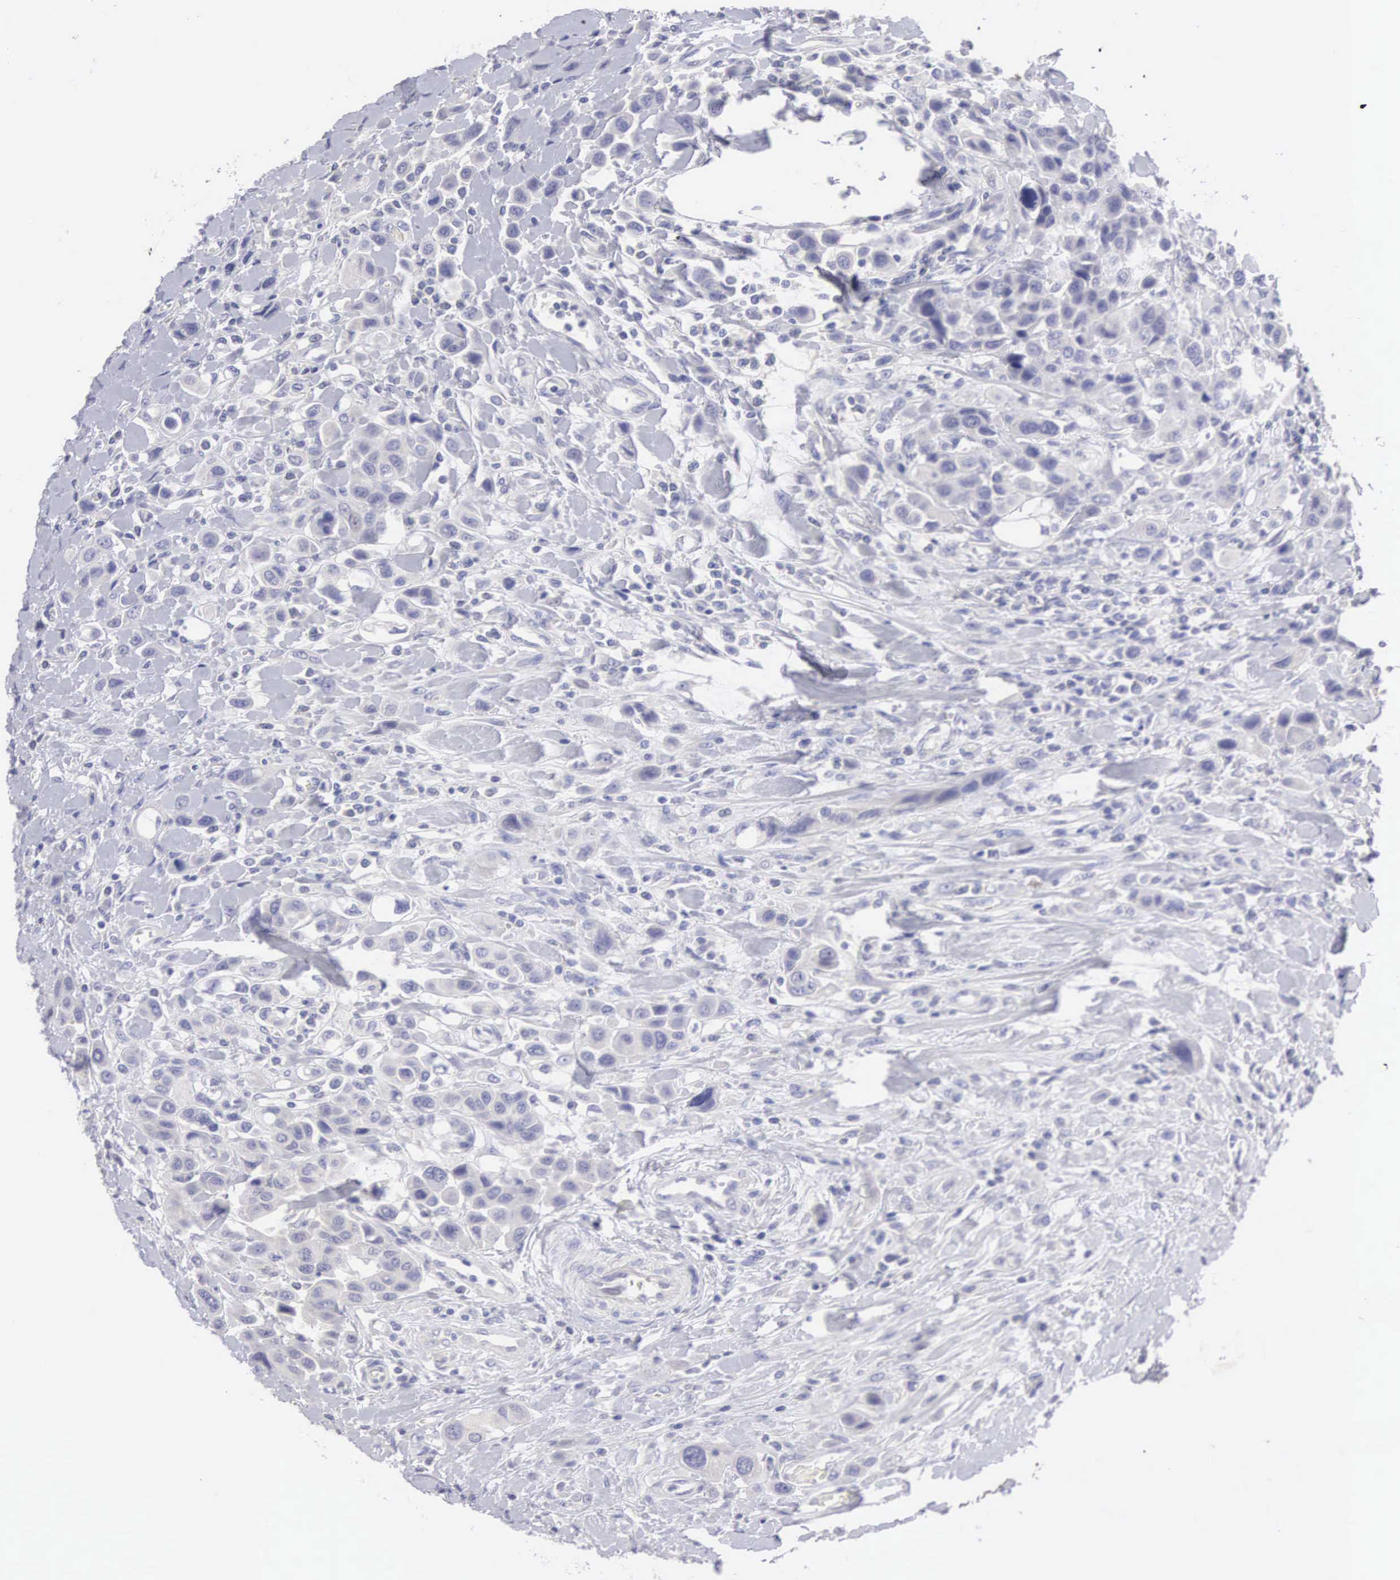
{"staining": {"intensity": "negative", "quantity": "none", "location": "none"}, "tissue": "urothelial cancer", "cell_type": "Tumor cells", "image_type": "cancer", "snomed": [{"axis": "morphology", "description": "Urothelial carcinoma, High grade"}, {"axis": "topography", "description": "Urinary bladder"}], "caption": "Photomicrograph shows no significant protein expression in tumor cells of urothelial carcinoma (high-grade).", "gene": "SLITRK4", "patient": {"sex": "male", "age": 50}}